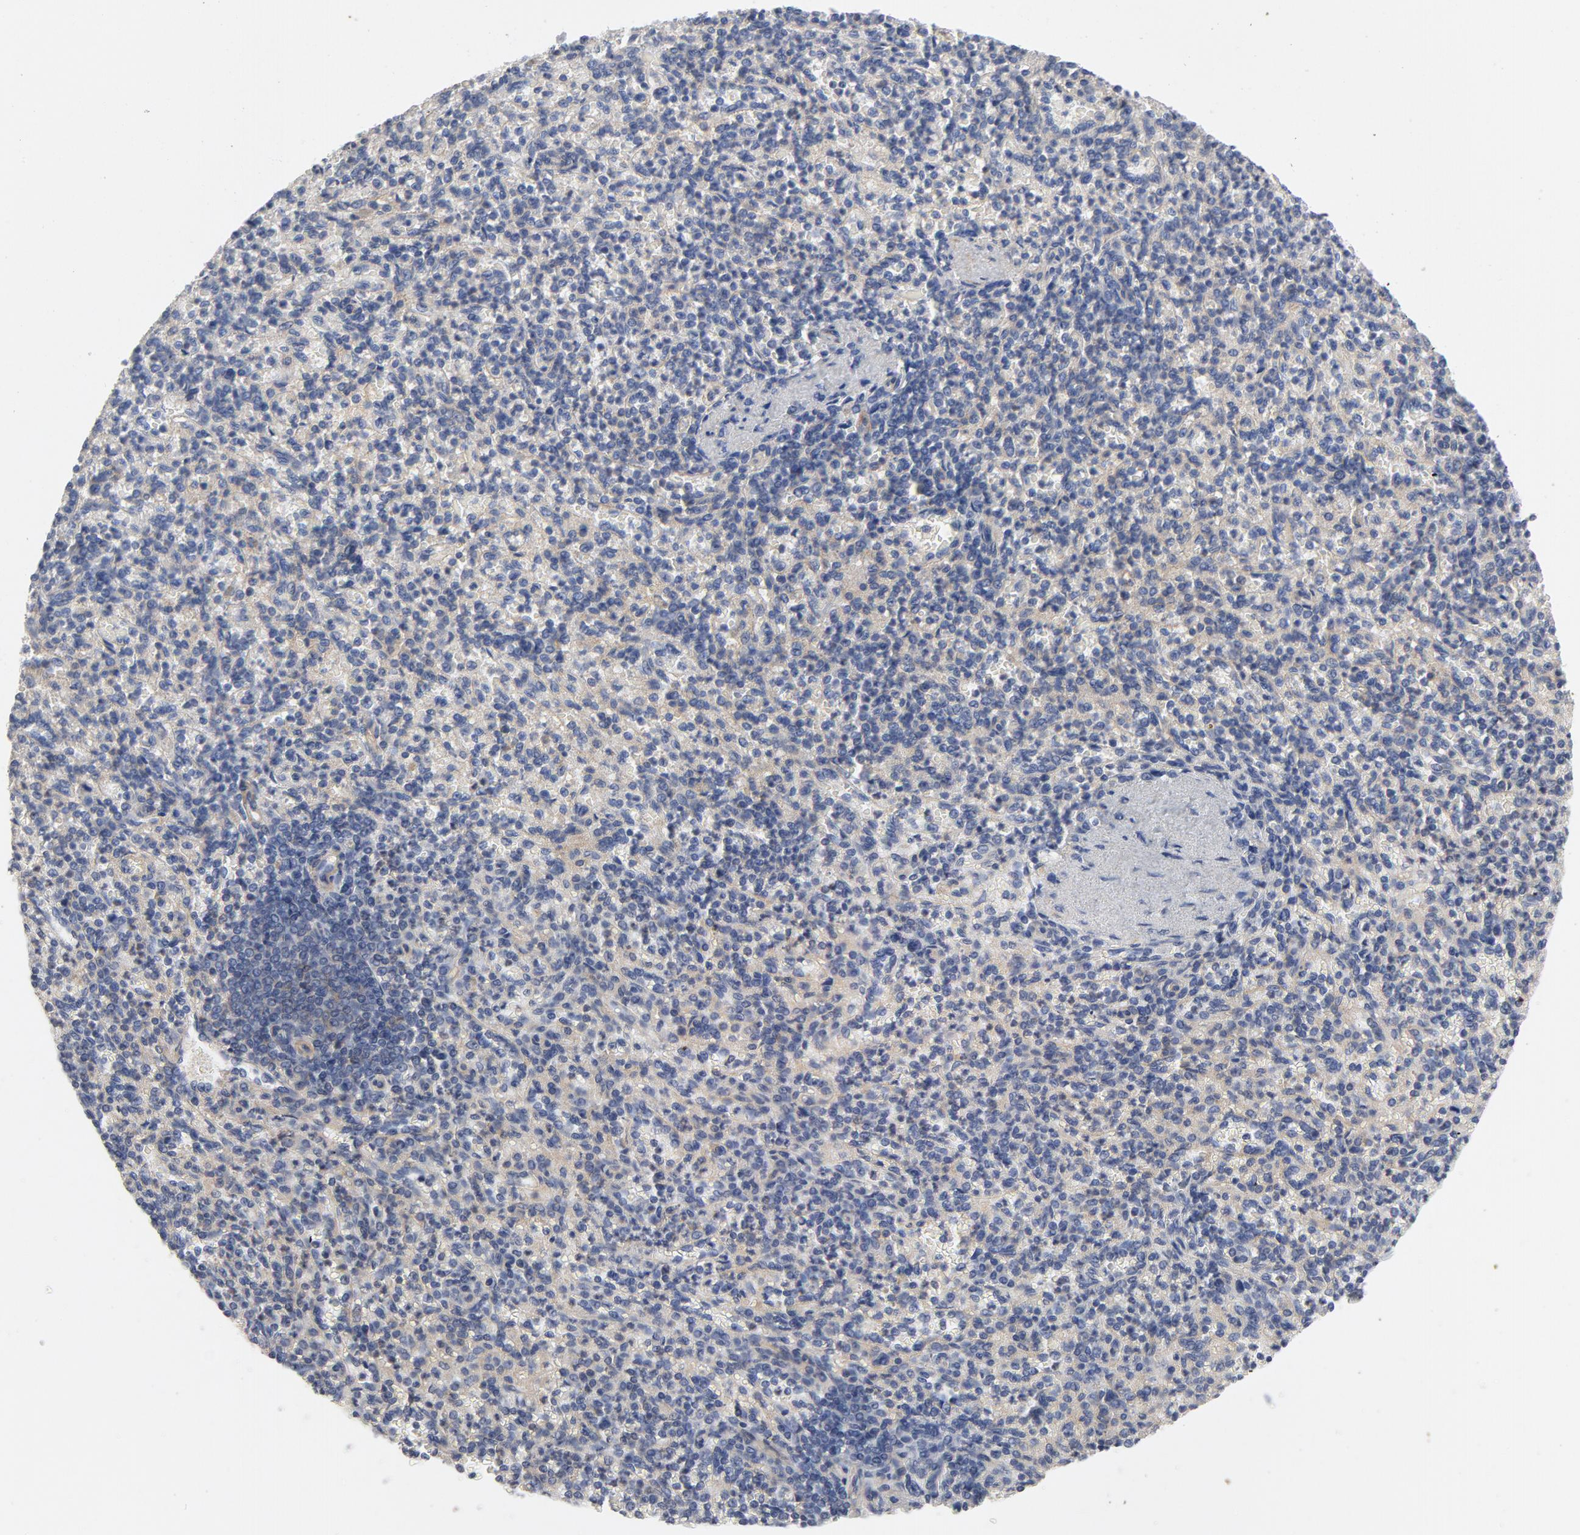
{"staining": {"intensity": "moderate", "quantity": ">75%", "location": "cytoplasmic/membranous"}, "tissue": "spleen", "cell_type": "Cells in red pulp", "image_type": "normal", "snomed": [{"axis": "morphology", "description": "Normal tissue, NOS"}, {"axis": "topography", "description": "Spleen"}], "caption": "Unremarkable spleen was stained to show a protein in brown. There is medium levels of moderate cytoplasmic/membranous positivity in about >75% of cells in red pulp. Nuclei are stained in blue.", "gene": "ROCK1", "patient": {"sex": "female", "age": 74}}